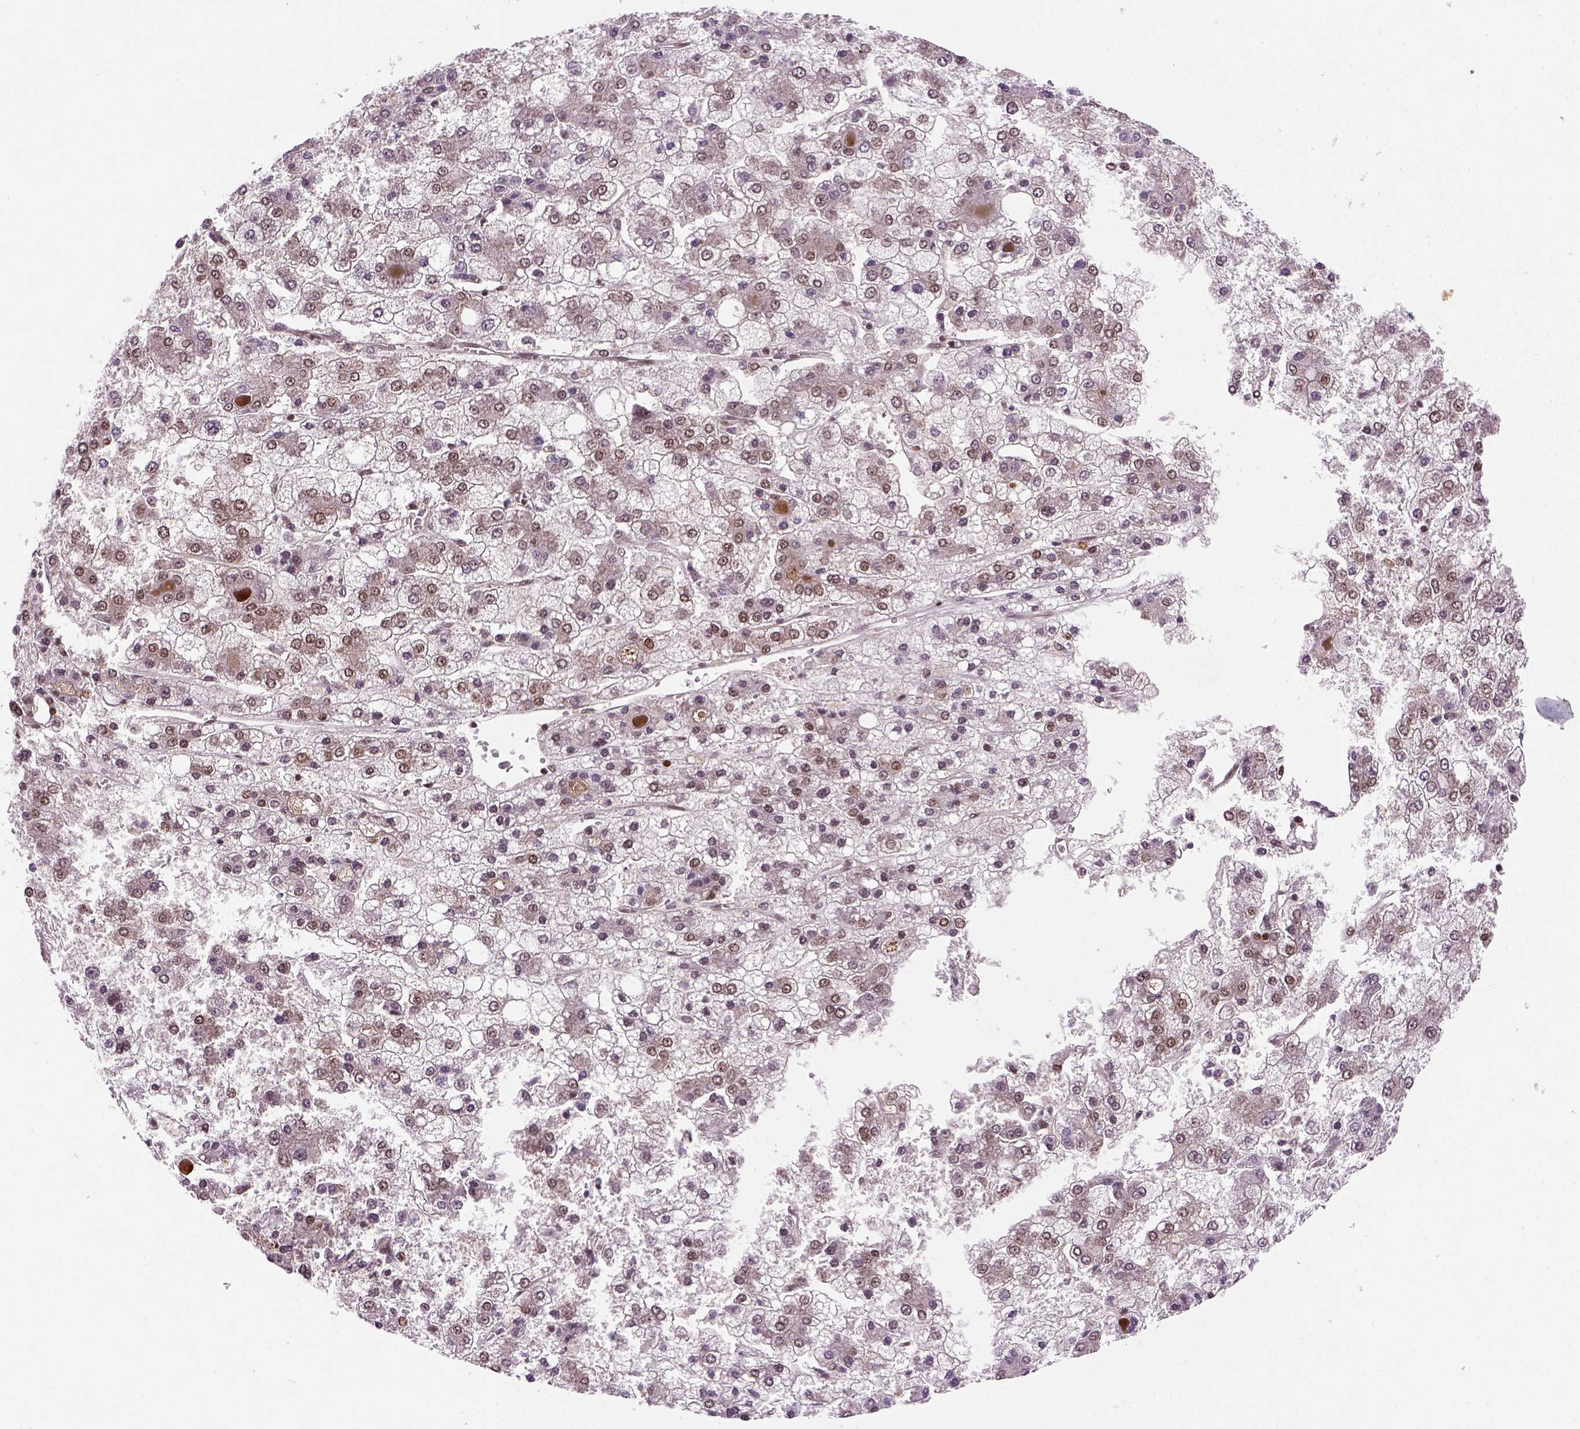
{"staining": {"intensity": "moderate", "quantity": ">75%", "location": "nuclear"}, "tissue": "liver cancer", "cell_type": "Tumor cells", "image_type": "cancer", "snomed": [{"axis": "morphology", "description": "Carcinoma, Hepatocellular, NOS"}, {"axis": "topography", "description": "Liver"}], "caption": "This histopathology image exhibits immunohistochemistry (IHC) staining of hepatocellular carcinoma (liver), with medium moderate nuclear staining in about >75% of tumor cells.", "gene": "MGMT", "patient": {"sex": "male", "age": 73}}